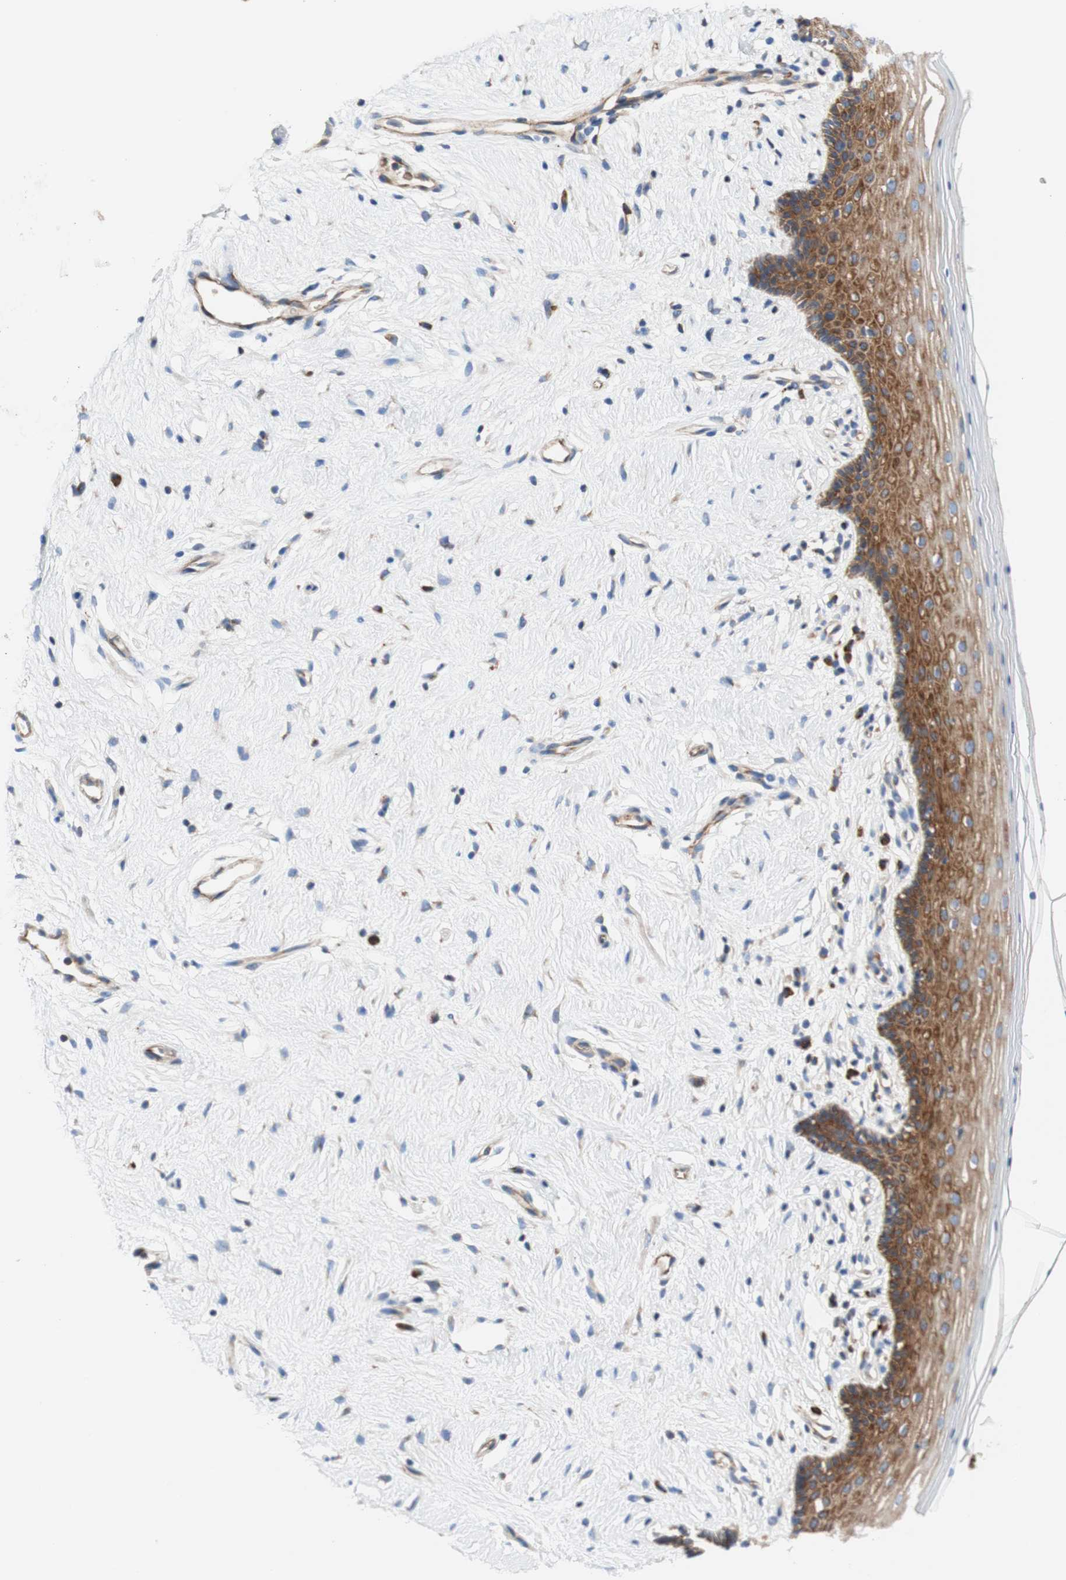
{"staining": {"intensity": "moderate", "quantity": "25%-75%", "location": "cytoplasmic/membranous"}, "tissue": "vagina", "cell_type": "Squamous epithelial cells", "image_type": "normal", "snomed": [{"axis": "morphology", "description": "Normal tissue, NOS"}, {"axis": "topography", "description": "Vagina"}], "caption": "Brown immunohistochemical staining in benign human vagina reveals moderate cytoplasmic/membranous expression in approximately 25%-75% of squamous epithelial cells.", "gene": "STOM", "patient": {"sex": "female", "age": 44}}